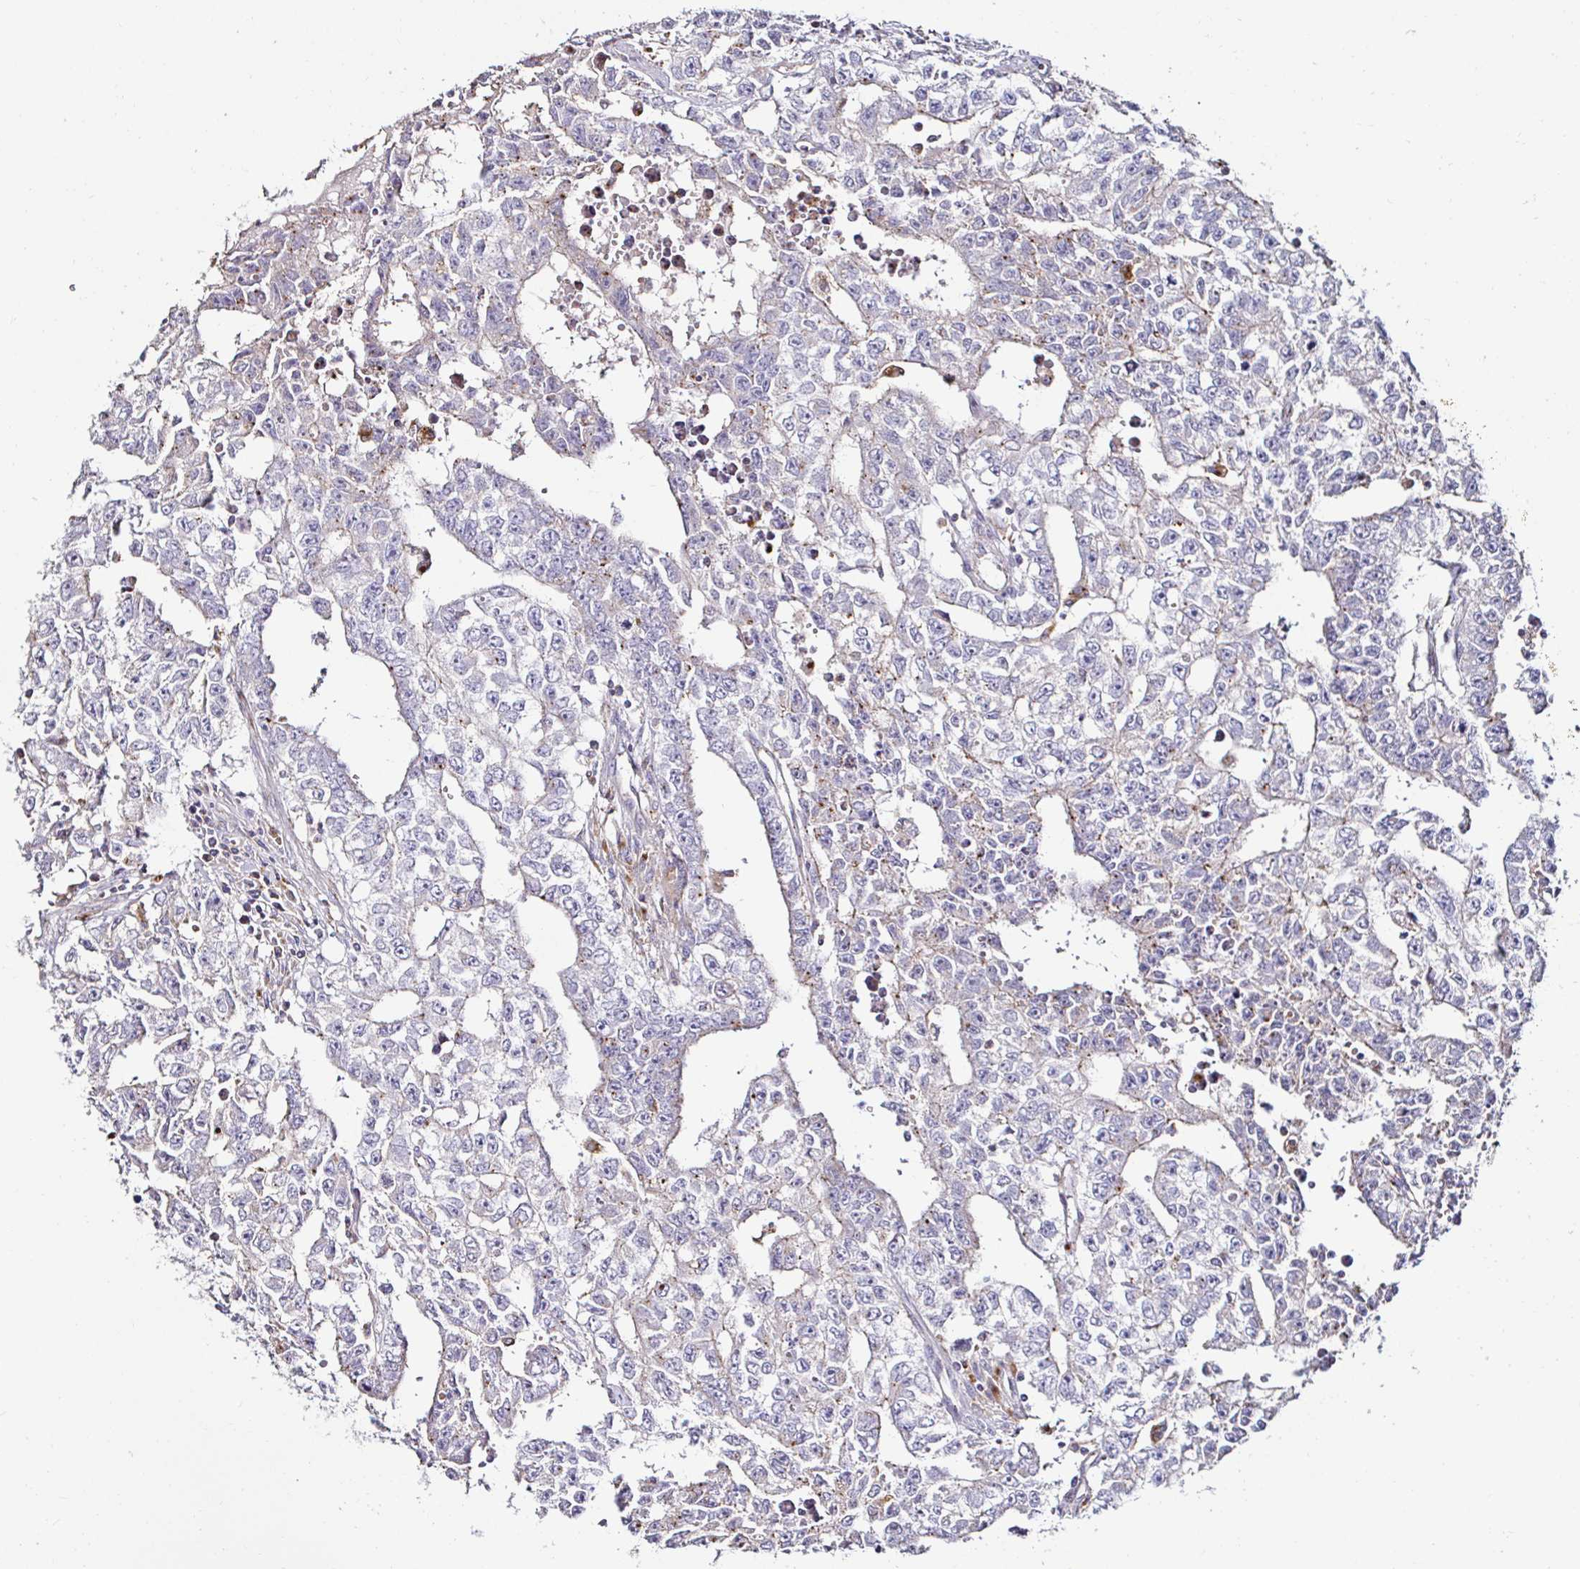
{"staining": {"intensity": "weak", "quantity": "<25%", "location": "cytoplasmic/membranous"}, "tissue": "testis cancer", "cell_type": "Tumor cells", "image_type": "cancer", "snomed": [{"axis": "morphology", "description": "Carcinoma, Embryonal, NOS"}, {"axis": "morphology", "description": "Teratoma, malignant, NOS"}, {"axis": "topography", "description": "Testis"}], "caption": "This histopathology image is of embryonal carcinoma (testis) stained with immunohistochemistry to label a protein in brown with the nuclei are counter-stained blue. There is no positivity in tumor cells. The staining is performed using DAB (3,3'-diaminobenzidine) brown chromogen with nuclei counter-stained in using hematoxylin.", "gene": "GALNS", "patient": {"sex": "male", "age": 24}}